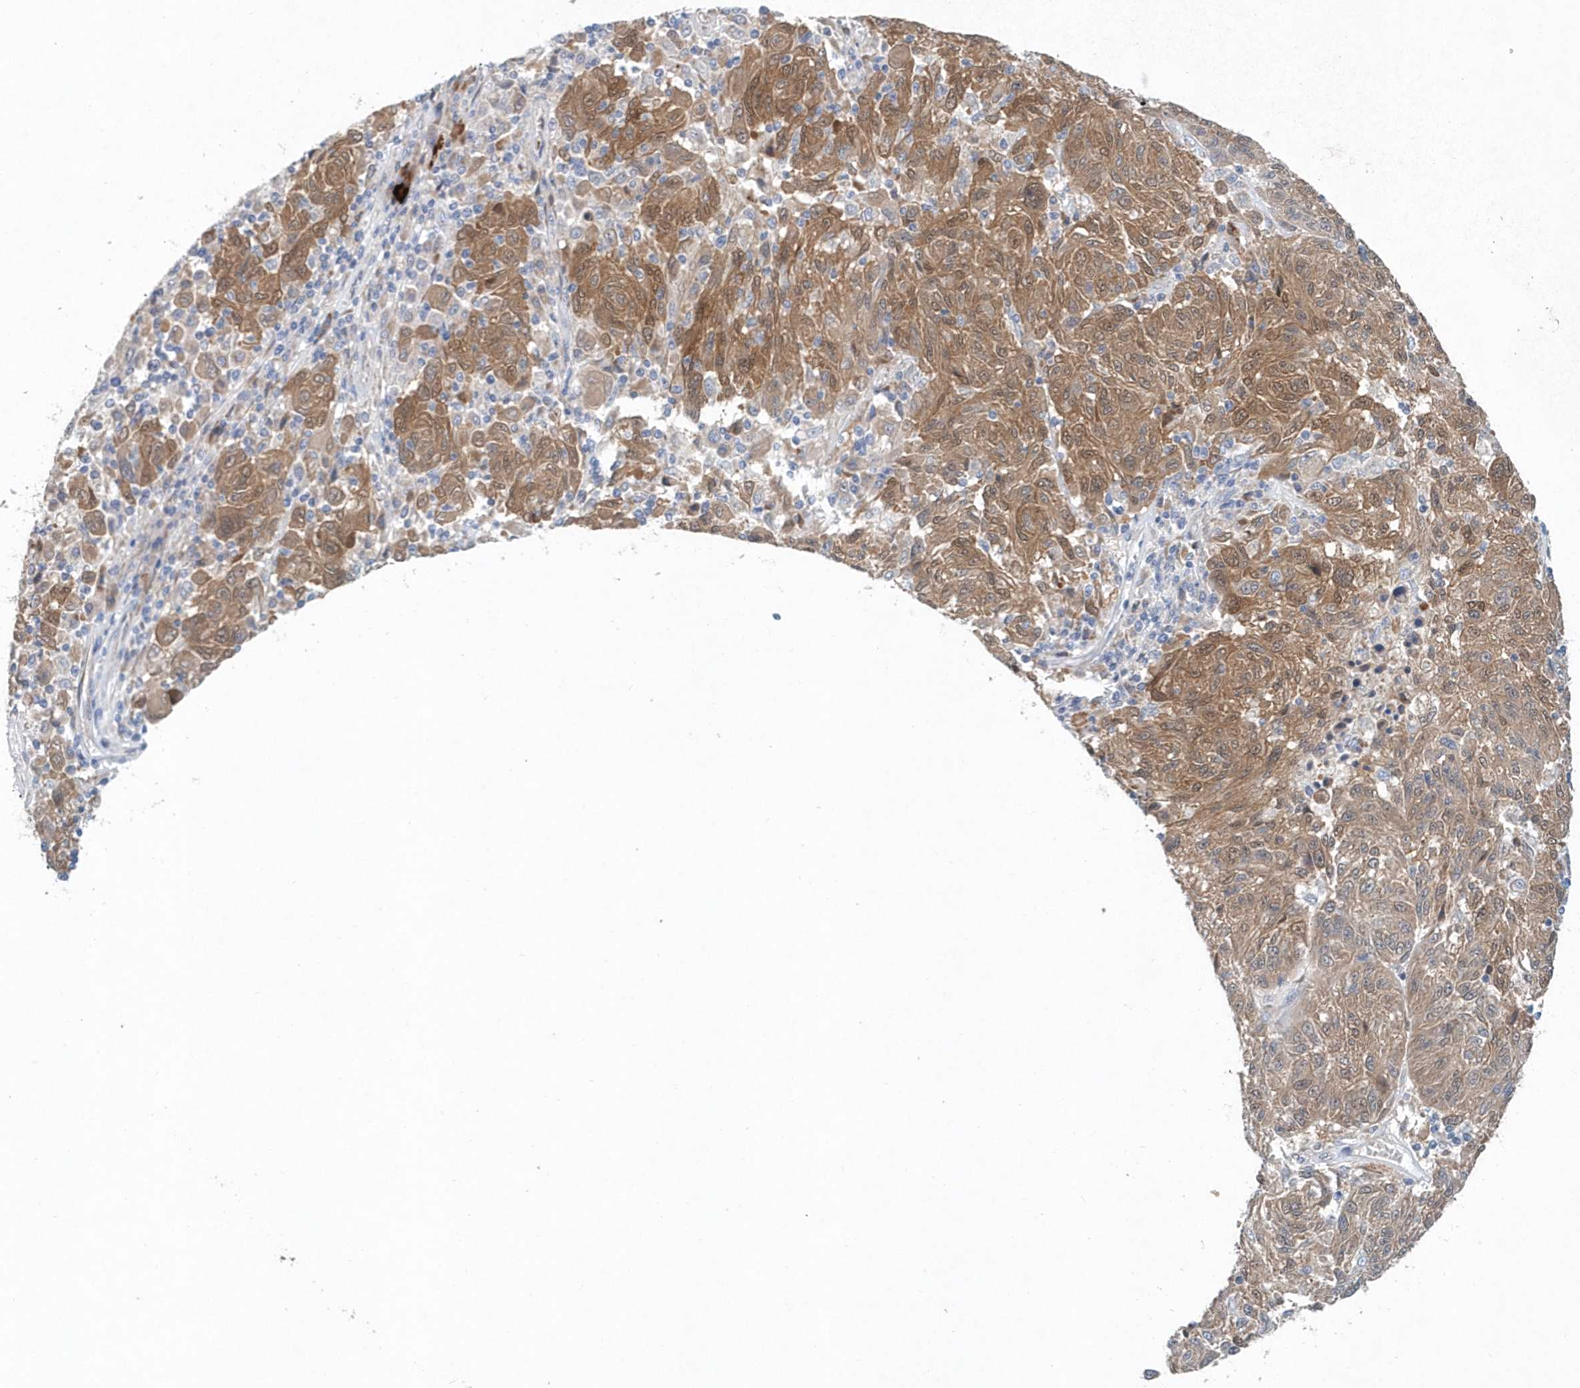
{"staining": {"intensity": "moderate", "quantity": "25%-75%", "location": "cytoplasmic/membranous"}, "tissue": "melanoma", "cell_type": "Tumor cells", "image_type": "cancer", "snomed": [{"axis": "morphology", "description": "Malignant melanoma, NOS"}, {"axis": "topography", "description": "Skin"}], "caption": "Protein expression analysis of malignant melanoma exhibits moderate cytoplasmic/membranous staining in about 25%-75% of tumor cells.", "gene": "PFN2", "patient": {"sex": "male", "age": 53}}